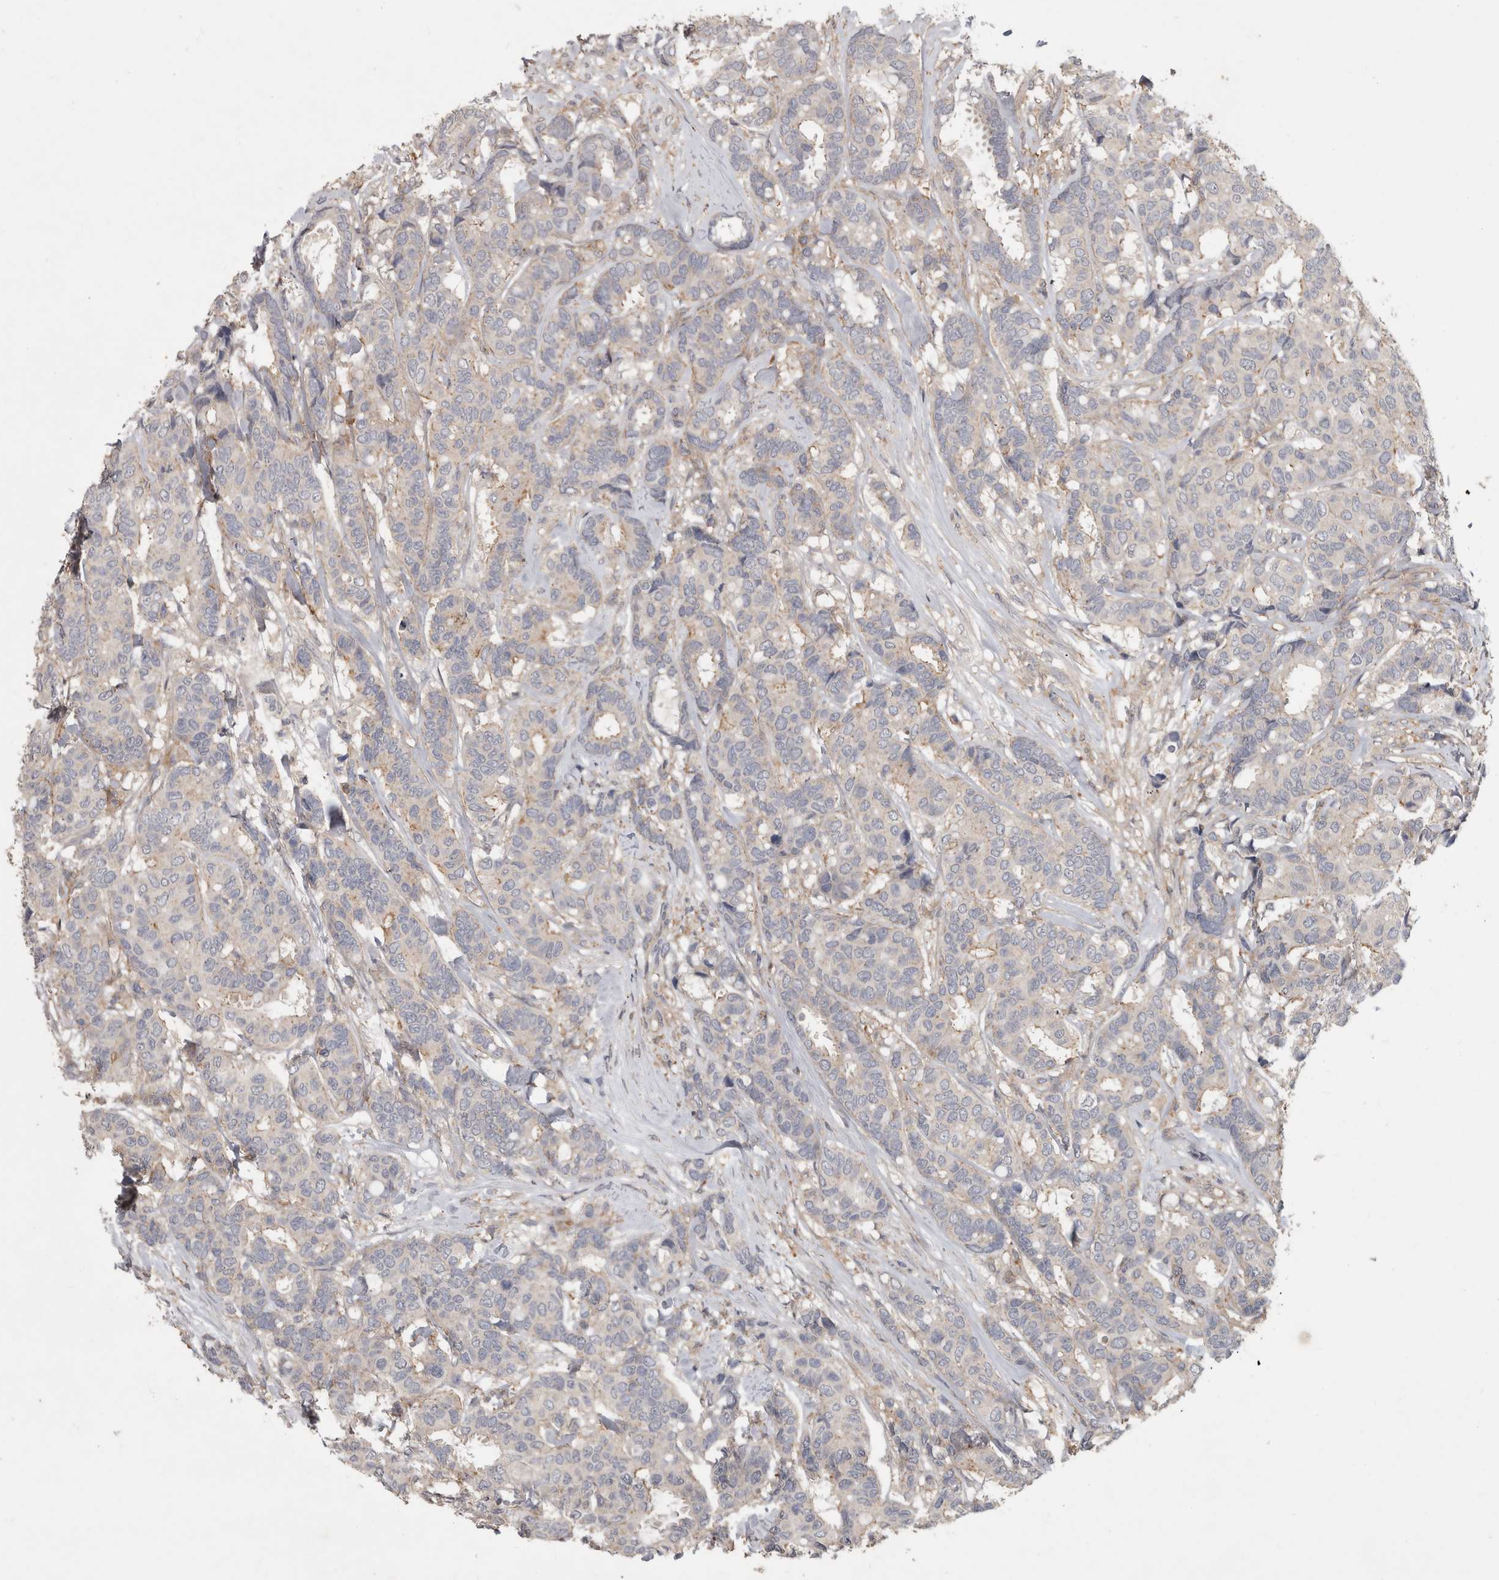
{"staining": {"intensity": "weak", "quantity": "<25%", "location": "cytoplasmic/membranous"}, "tissue": "breast cancer", "cell_type": "Tumor cells", "image_type": "cancer", "snomed": [{"axis": "morphology", "description": "Duct carcinoma"}, {"axis": "topography", "description": "Breast"}], "caption": "Histopathology image shows no significant protein staining in tumor cells of breast cancer.", "gene": "SPATA48", "patient": {"sex": "female", "age": 87}}